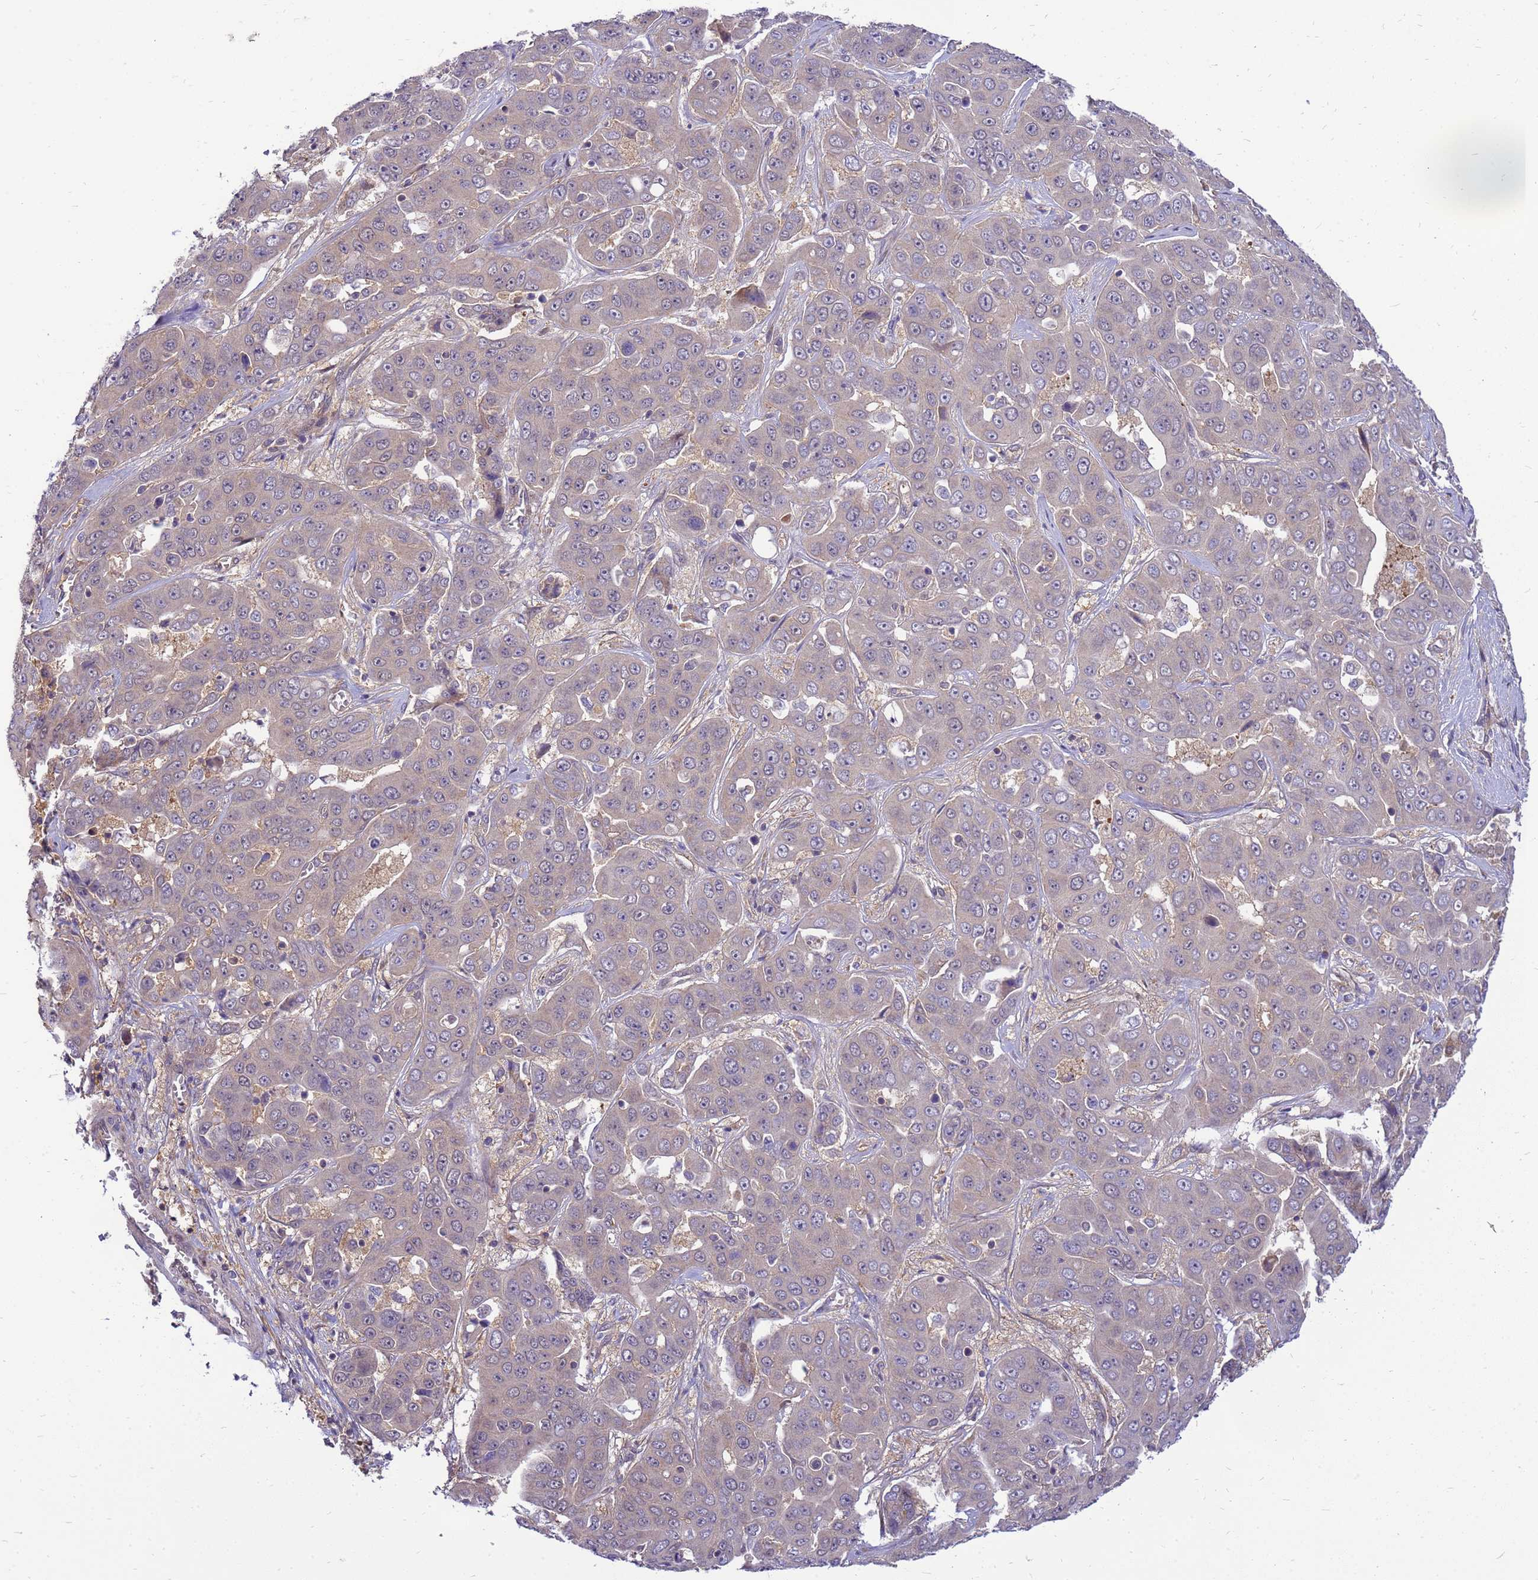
{"staining": {"intensity": "weak", "quantity": "25%-75%", "location": "cytoplasmic/membranous"}, "tissue": "liver cancer", "cell_type": "Tumor cells", "image_type": "cancer", "snomed": [{"axis": "morphology", "description": "Cholangiocarcinoma"}, {"axis": "topography", "description": "Liver"}], "caption": "Approximately 25%-75% of tumor cells in human cholangiocarcinoma (liver) exhibit weak cytoplasmic/membranous protein expression as visualized by brown immunohistochemical staining.", "gene": "ENOPH1", "patient": {"sex": "female", "age": 52}}